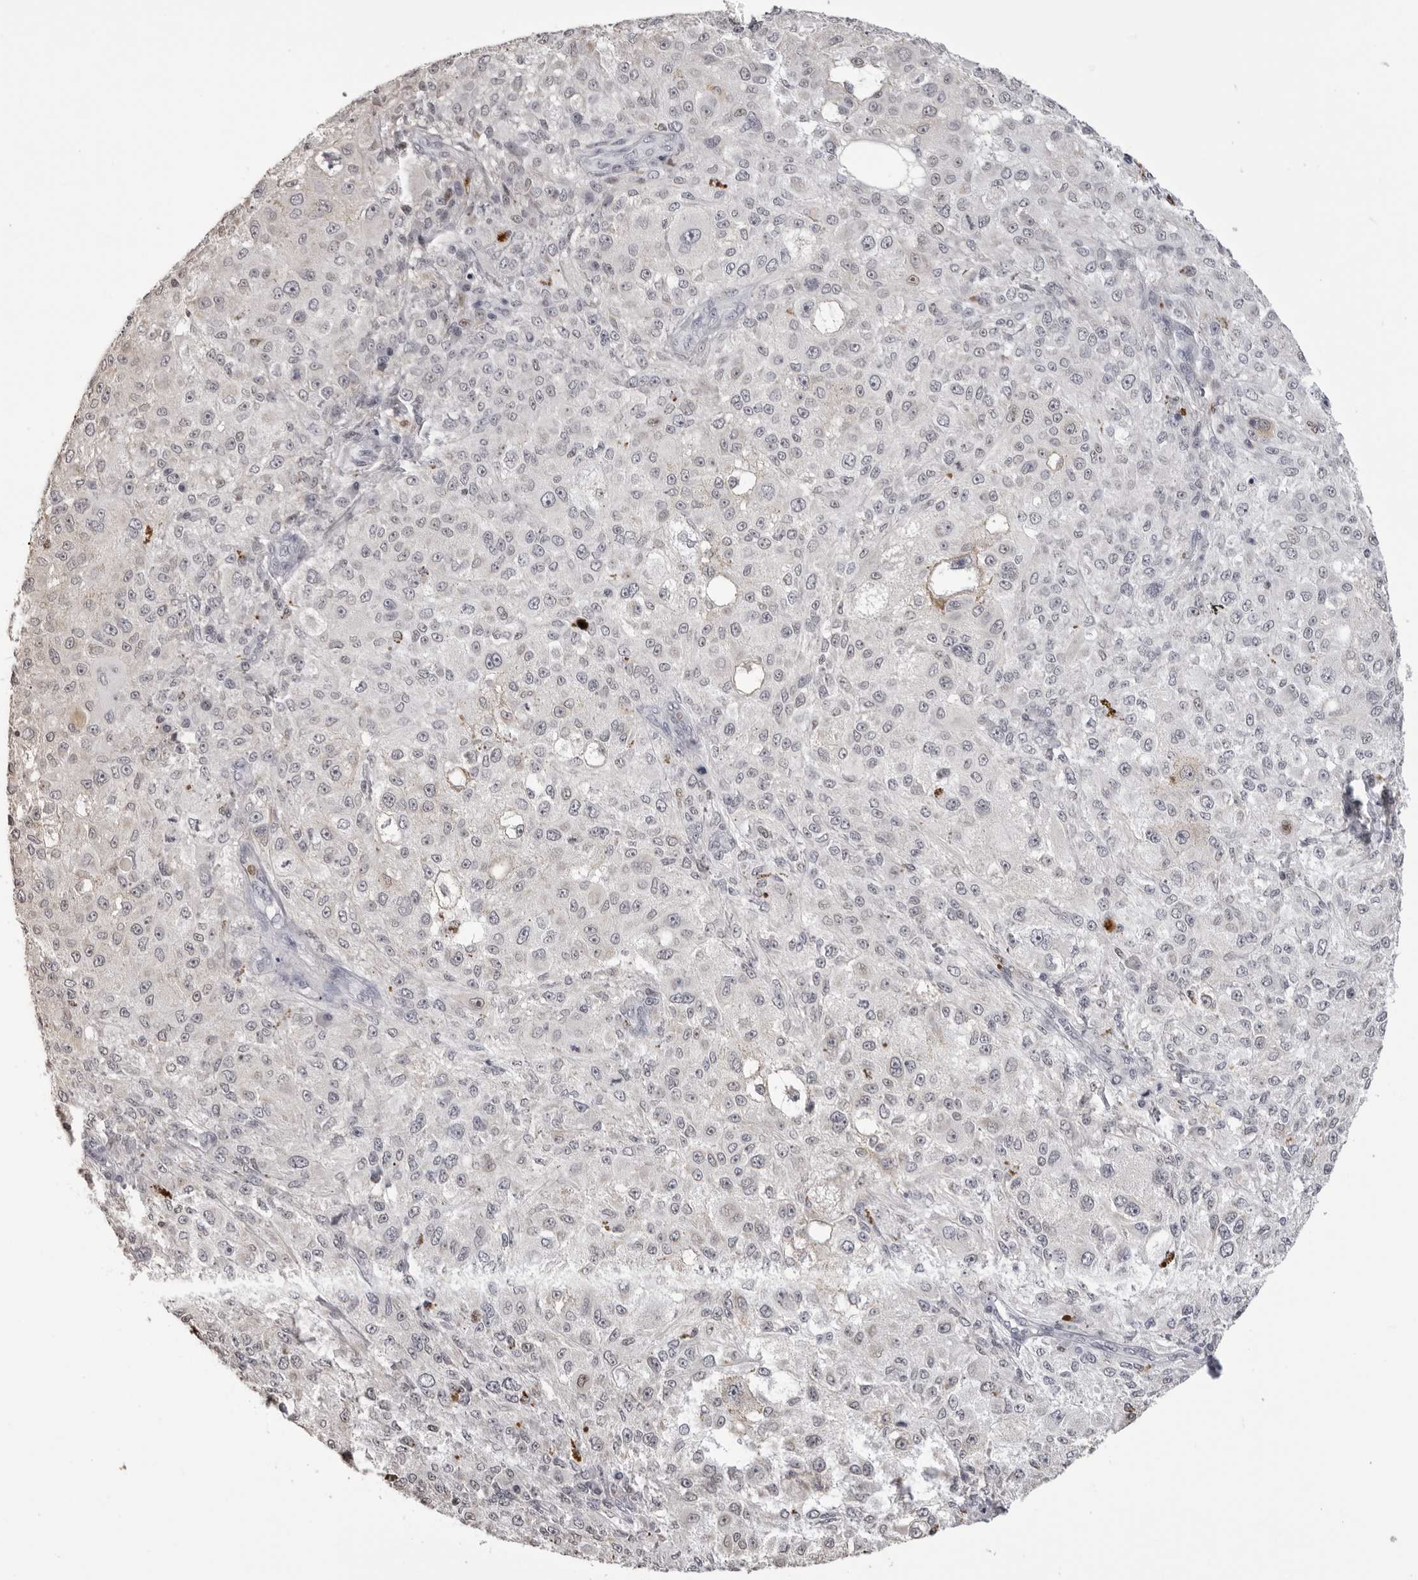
{"staining": {"intensity": "negative", "quantity": "none", "location": "none"}, "tissue": "melanoma", "cell_type": "Tumor cells", "image_type": "cancer", "snomed": [{"axis": "morphology", "description": "Necrosis, NOS"}, {"axis": "morphology", "description": "Malignant melanoma, NOS"}, {"axis": "topography", "description": "Skin"}], "caption": "DAB (3,3'-diaminobenzidine) immunohistochemical staining of melanoma exhibits no significant staining in tumor cells.", "gene": "IL31", "patient": {"sex": "female", "age": 87}}